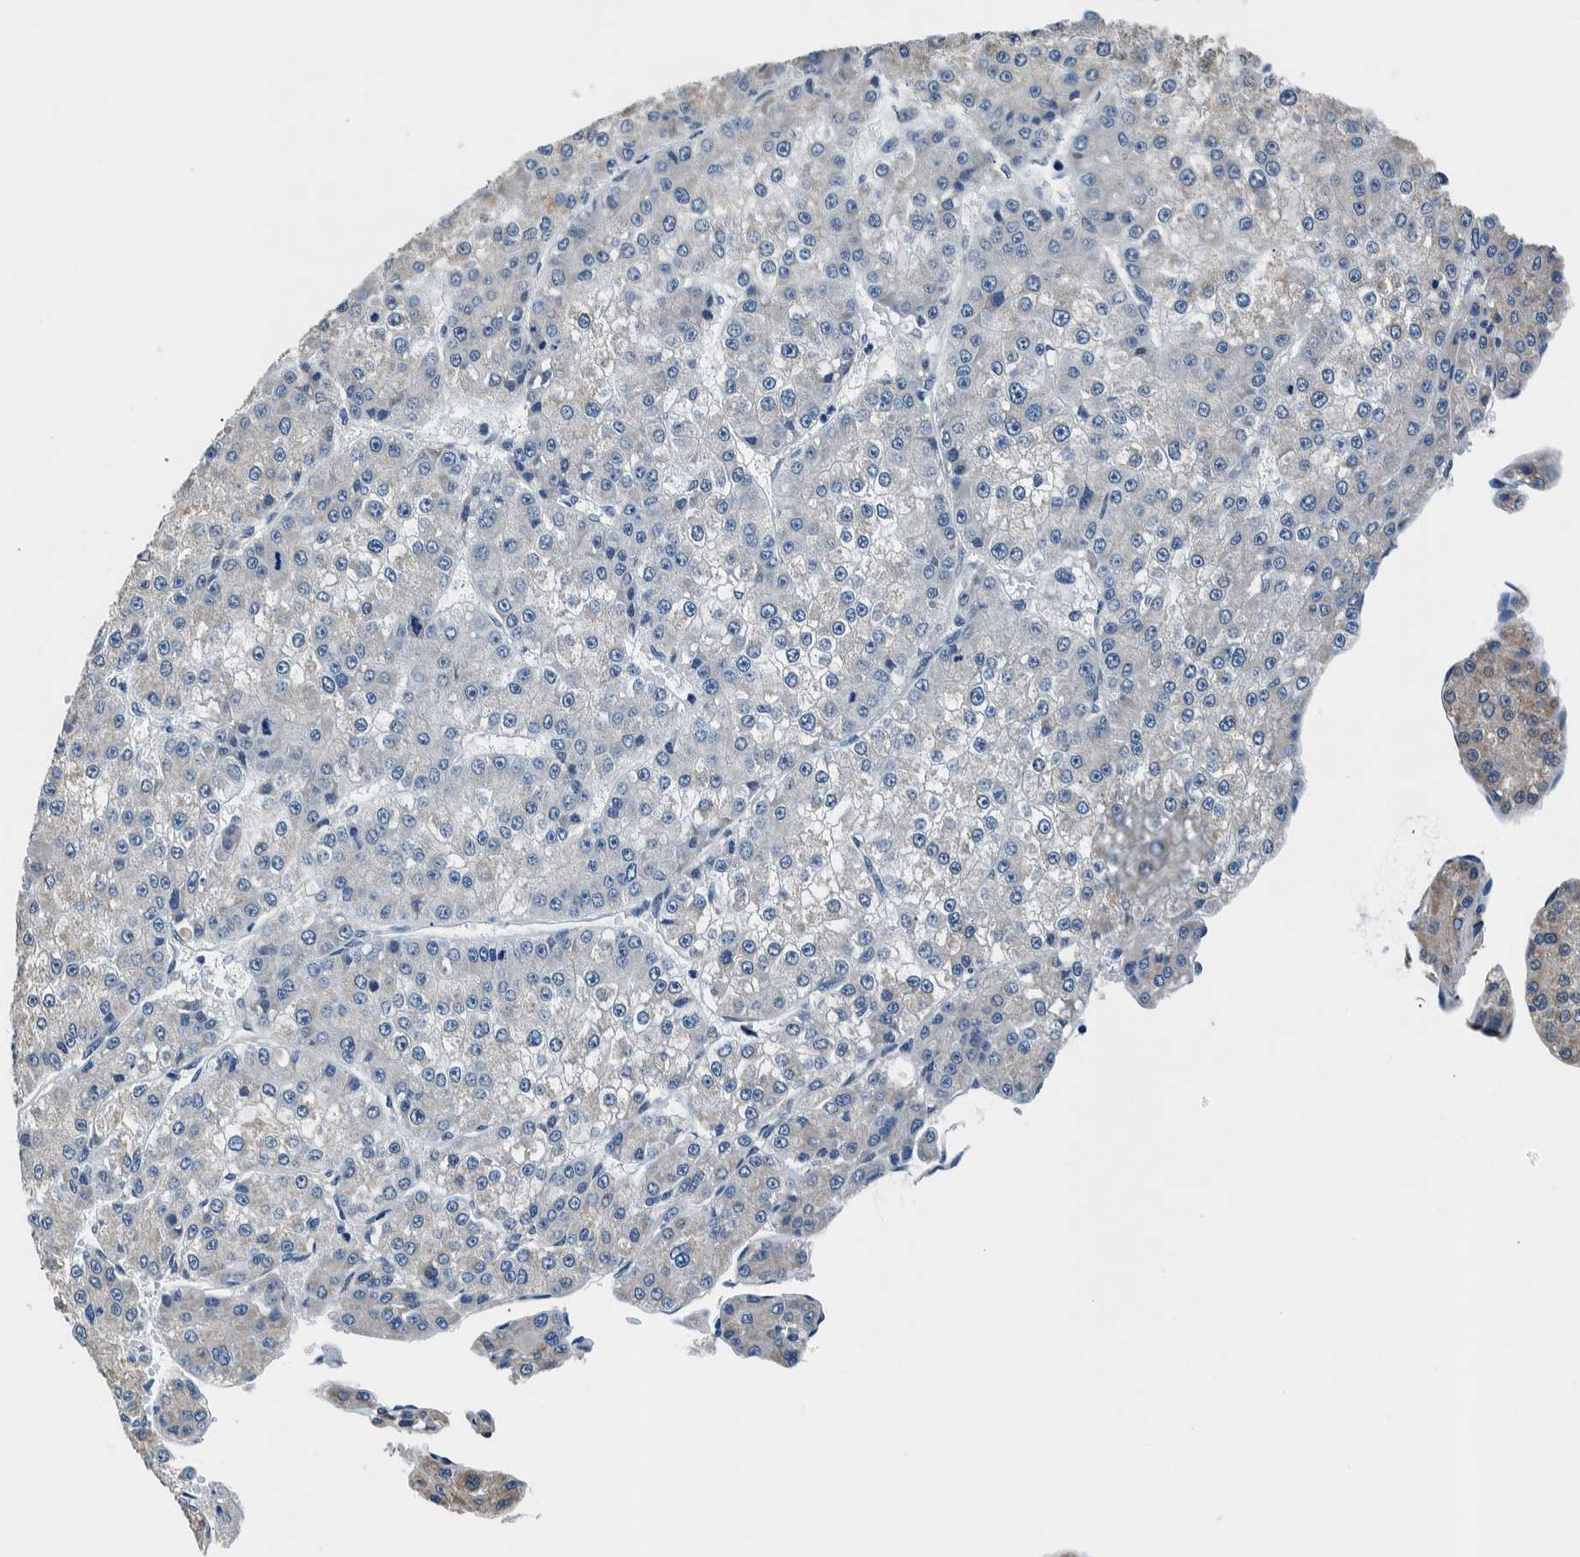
{"staining": {"intensity": "negative", "quantity": "none", "location": "none"}, "tissue": "liver cancer", "cell_type": "Tumor cells", "image_type": "cancer", "snomed": [{"axis": "morphology", "description": "Carcinoma, Hepatocellular, NOS"}, {"axis": "topography", "description": "Liver"}], "caption": "Immunohistochemical staining of human hepatocellular carcinoma (liver) exhibits no significant expression in tumor cells. (DAB immunohistochemistry (IHC) visualized using brightfield microscopy, high magnification).", "gene": "NIBAN2", "patient": {"sex": "female", "age": 73}}